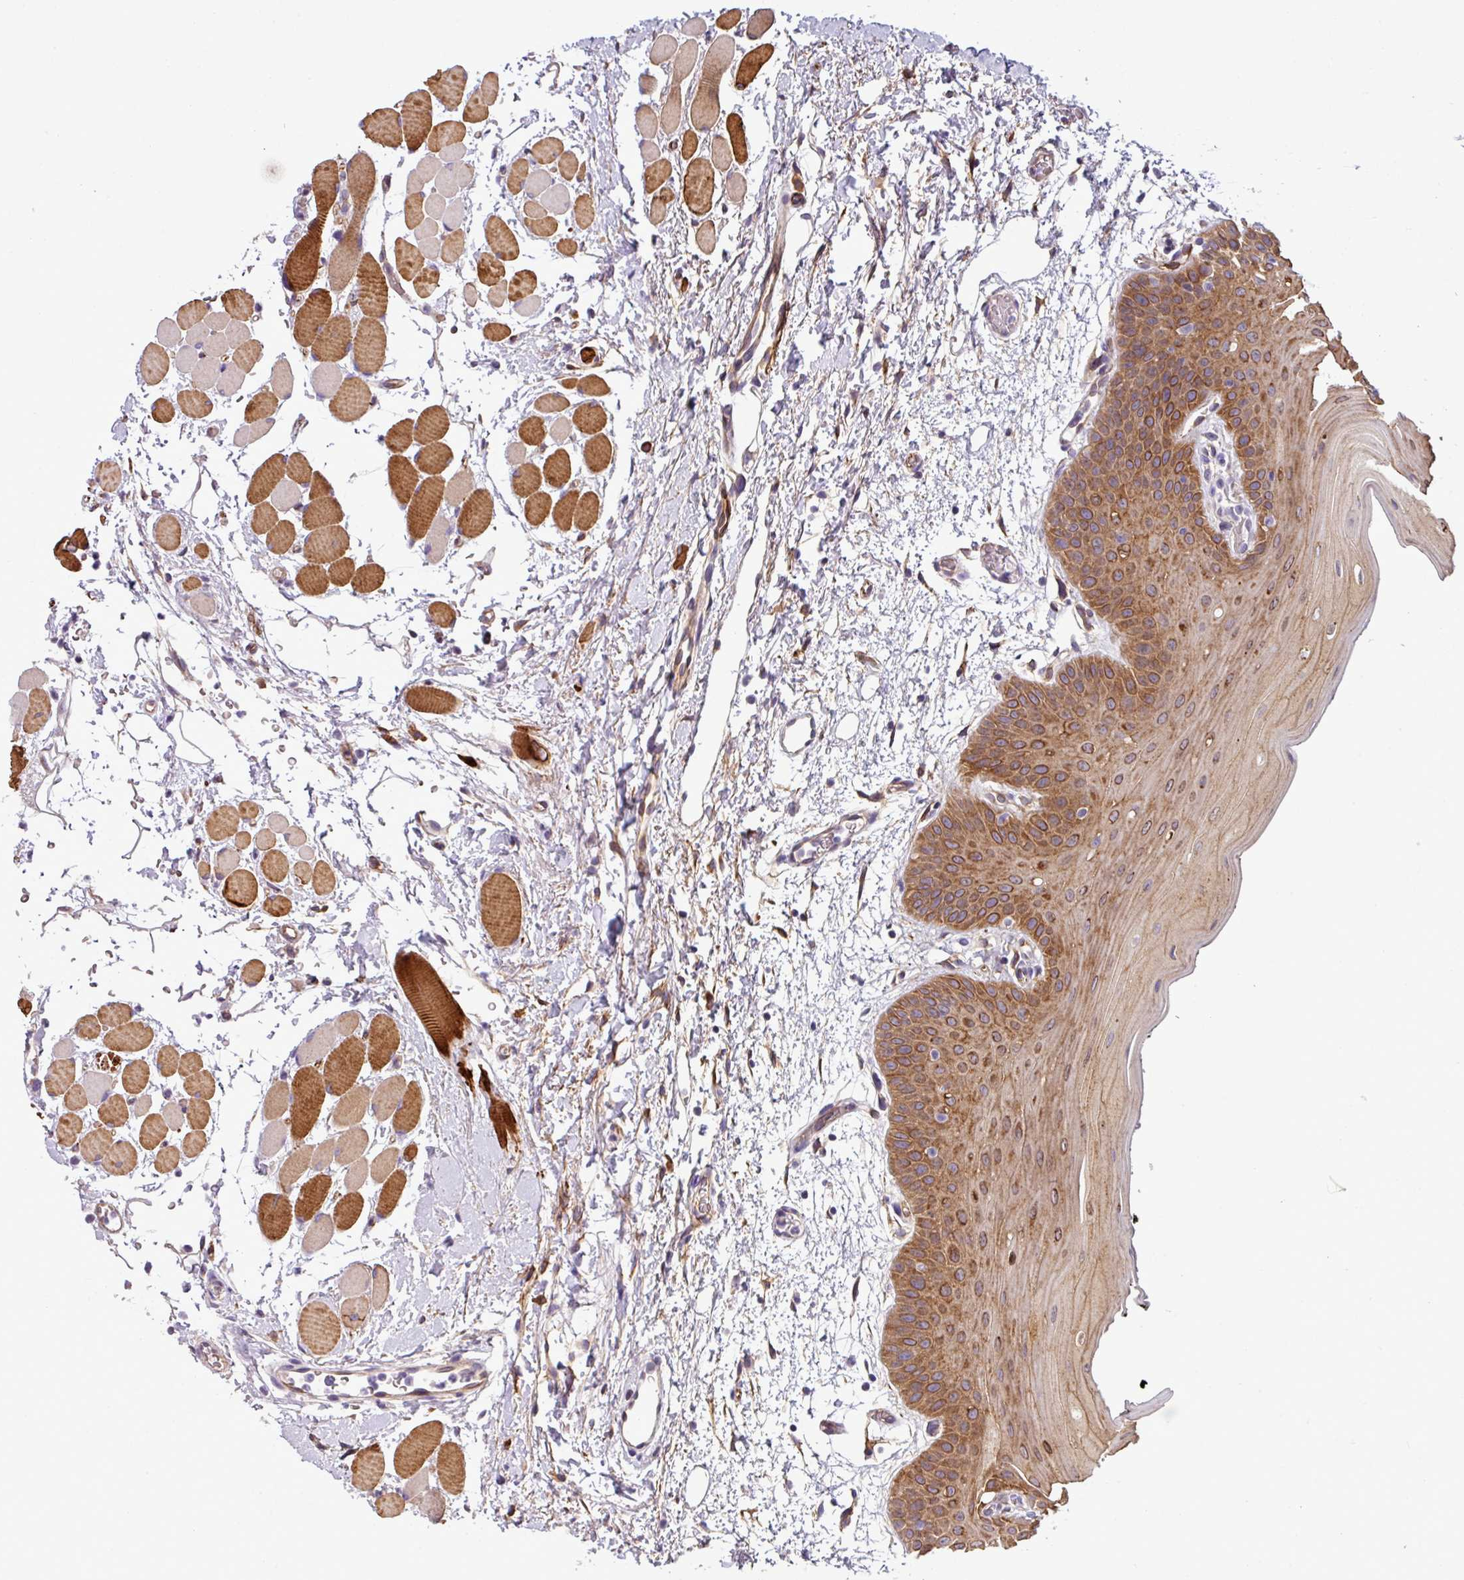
{"staining": {"intensity": "moderate", "quantity": ">75%", "location": "cytoplasmic/membranous"}, "tissue": "oral mucosa", "cell_type": "Squamous epithelial cells", "image_type": "normal", "snomed": [{"axis": "morphology", "description": "Normal tissue, NOS"}, {"axis": "topography", "description": "Oral tissue"}, {"axis": "topography", "description": "Tounge, NOS"}], "caption": "Immunohistochemical staining of unremarkable oral mucosa exhibits moderate cytoplasmic/membranous protein staining in about >75% of squamous epithelial cells. (IHC, brightfield microscopy, high magnification).", "gene": "PARD6A", "patient": {"sex": "female", "age": 59}}